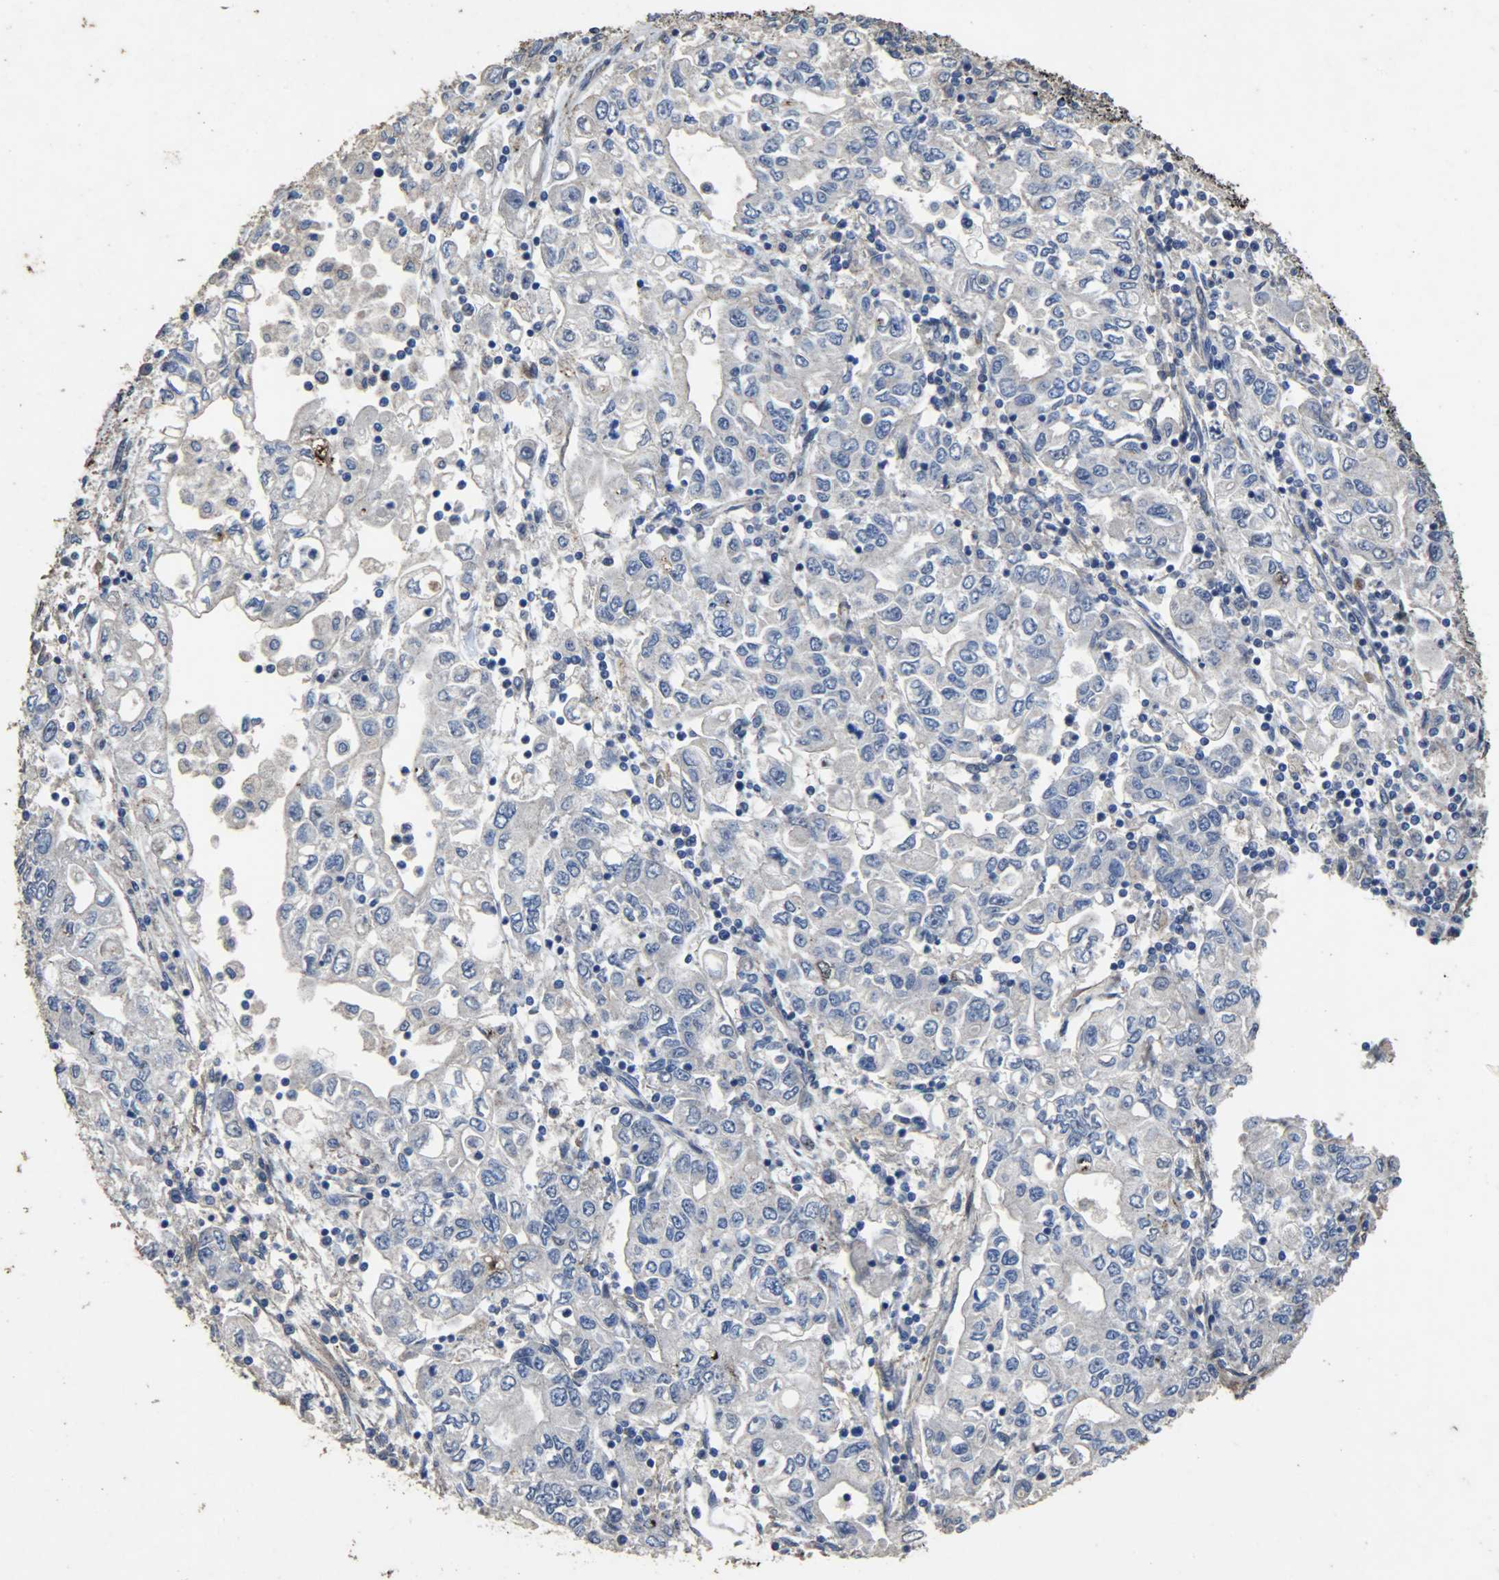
{"staining": {"intensity": "negative", "quantity": "none", "location": "none"}, "tissue": "stomach cancer", "cell_type": "Tumor cells", "image_type": "cancer", "snomed": [{"axis": "morphology", "description": "Adenocarcinoma, NOS"}, {"axis": "topography", "description": "Stomach, lower"}], "caption": "Stomach cancer stained for a protein using IHC displays no expression tumor cells.", "gene": "TPM4", "patient": {"sex": "female", "age": 72}}